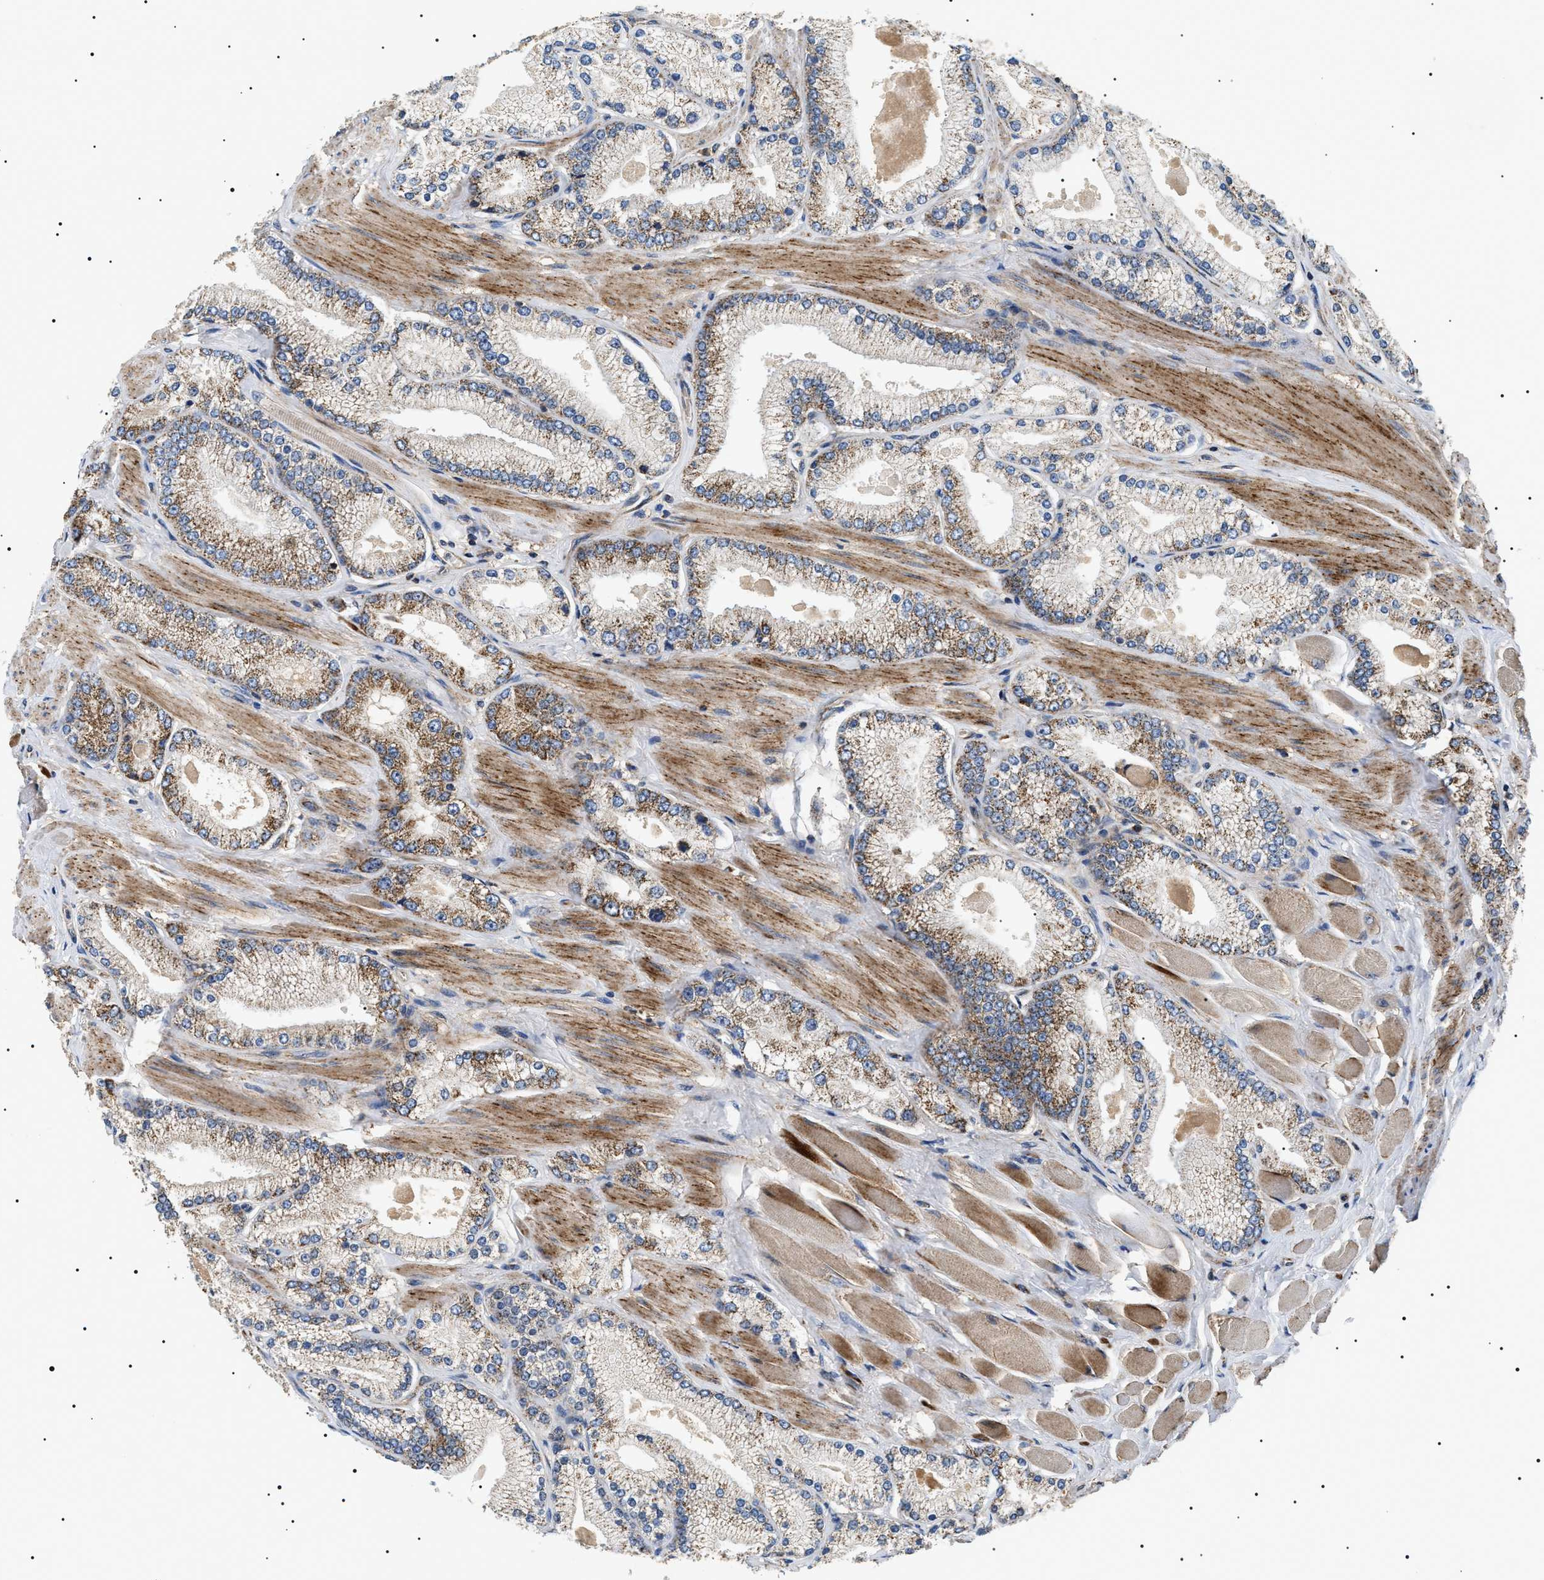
{"staining": {"intensity": "moderate", "quantity": ">75%", "location": "cytoplasmic/membranous"}, "tissue": "prostate cancer", "cell_type": "Tumor cells", "image_type": "cancer", "snomed": [{"axis": "morphology", "description": "Adenocarcinoma, High grade"}, {"axis": "topography", "description": "Prostate"}], "caption": "IHC histopathology image of human prostate cancer (high-grade adenocarcinoma) stained for a protein (brown), which exhibits medium levels of moderate cytoplasmic/membranous staining in approximately >75% of tumor cells.", "gene": "OXSM", "patient": {"sex": "male", "age": 50}}